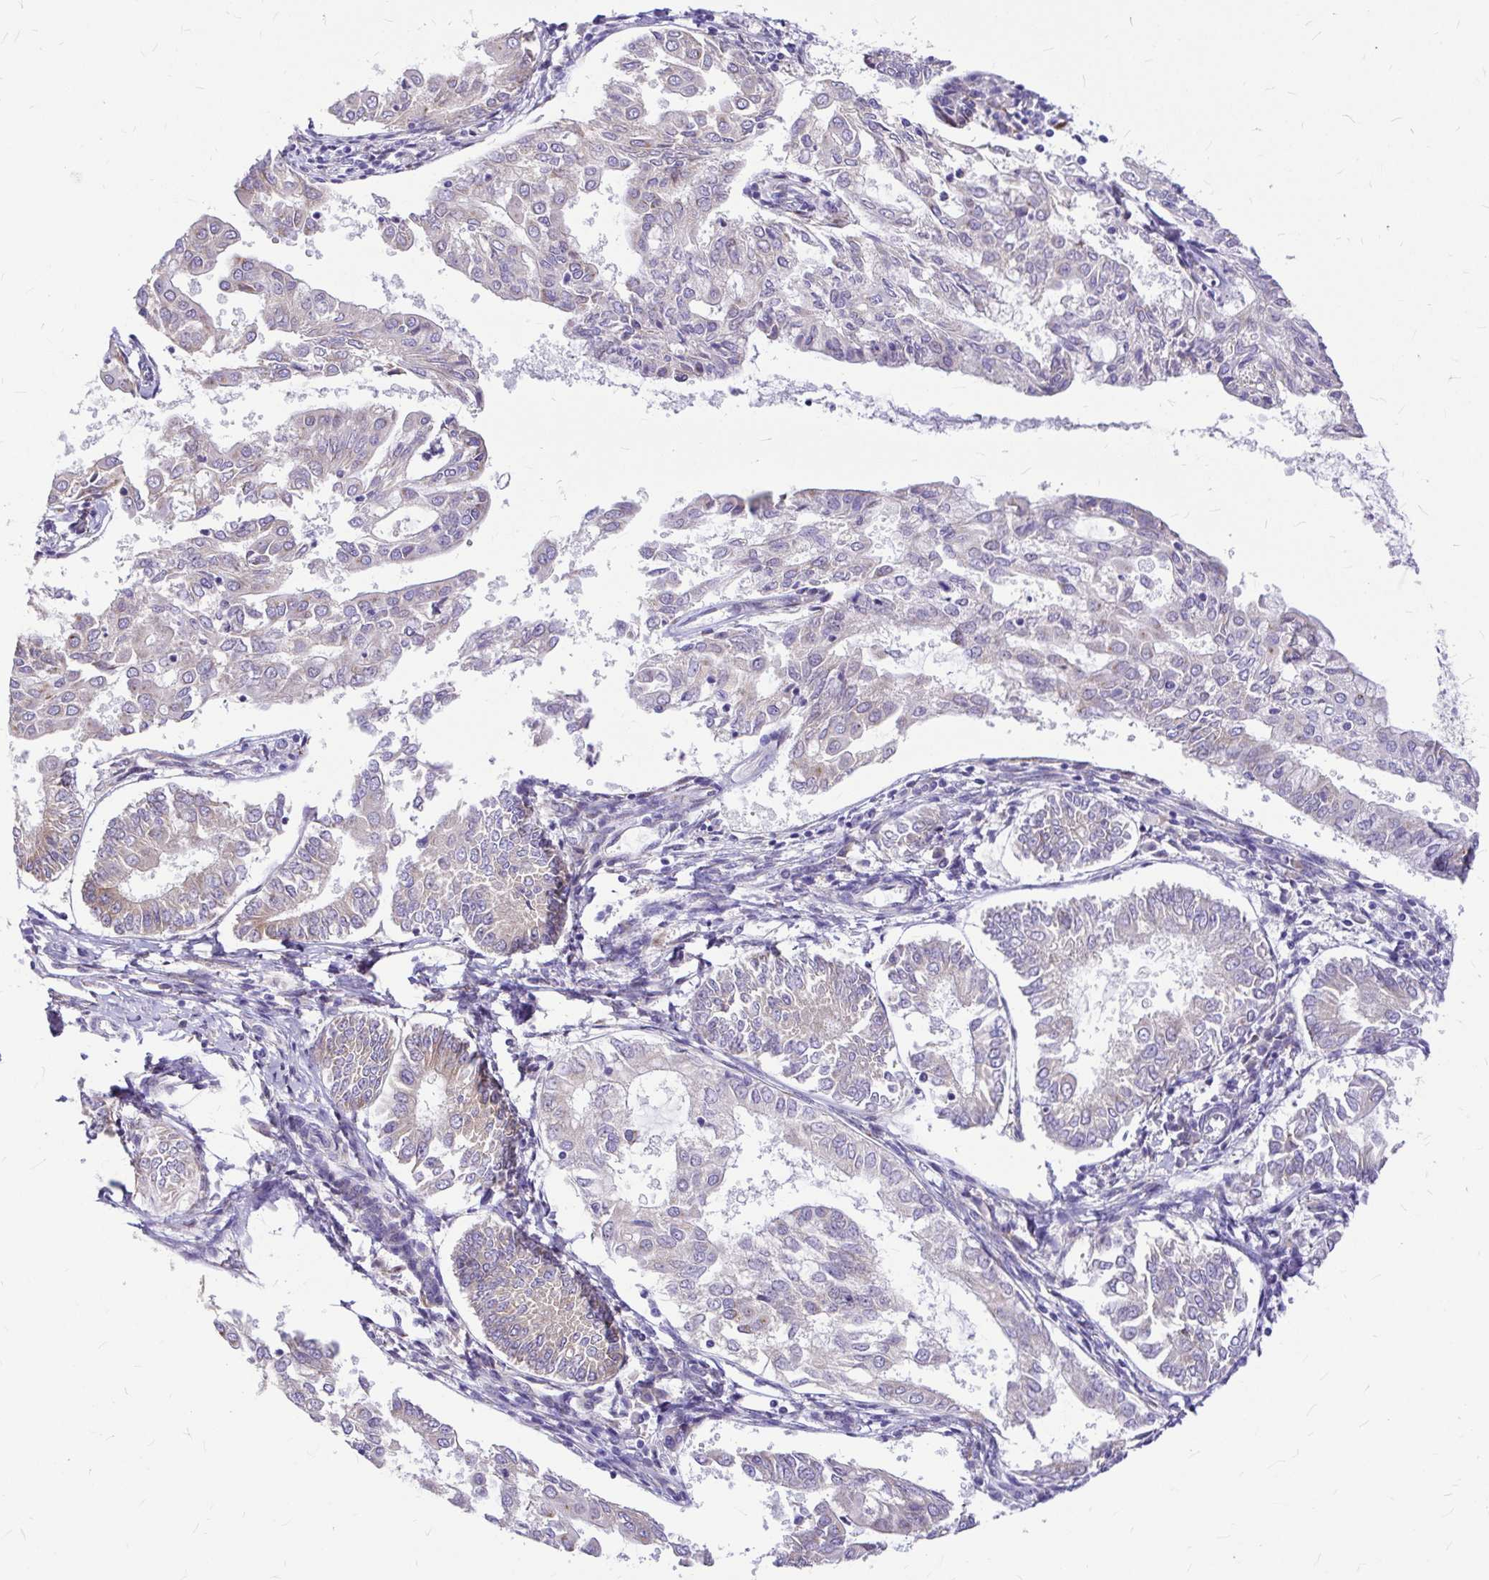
{"staining": {"intensity": "negative", "quantity": "none", "location": "none"}, "tissue": "endometrial cancer", "cell_type": "Tumor cells", "image_type": "cancer", "snomed": [{"axis": "morphology", "description": "Adenocarcinoma, NOS"}, {"axis": "topography", "description": "Endometrium"}], "caption": "Endometrial adenocarcinoma stained for a protein using immunohistochemistry exhibits no expression tumor cells.", "gene": "GABBR2", "patient": {"sex": "female", "age": 68}}